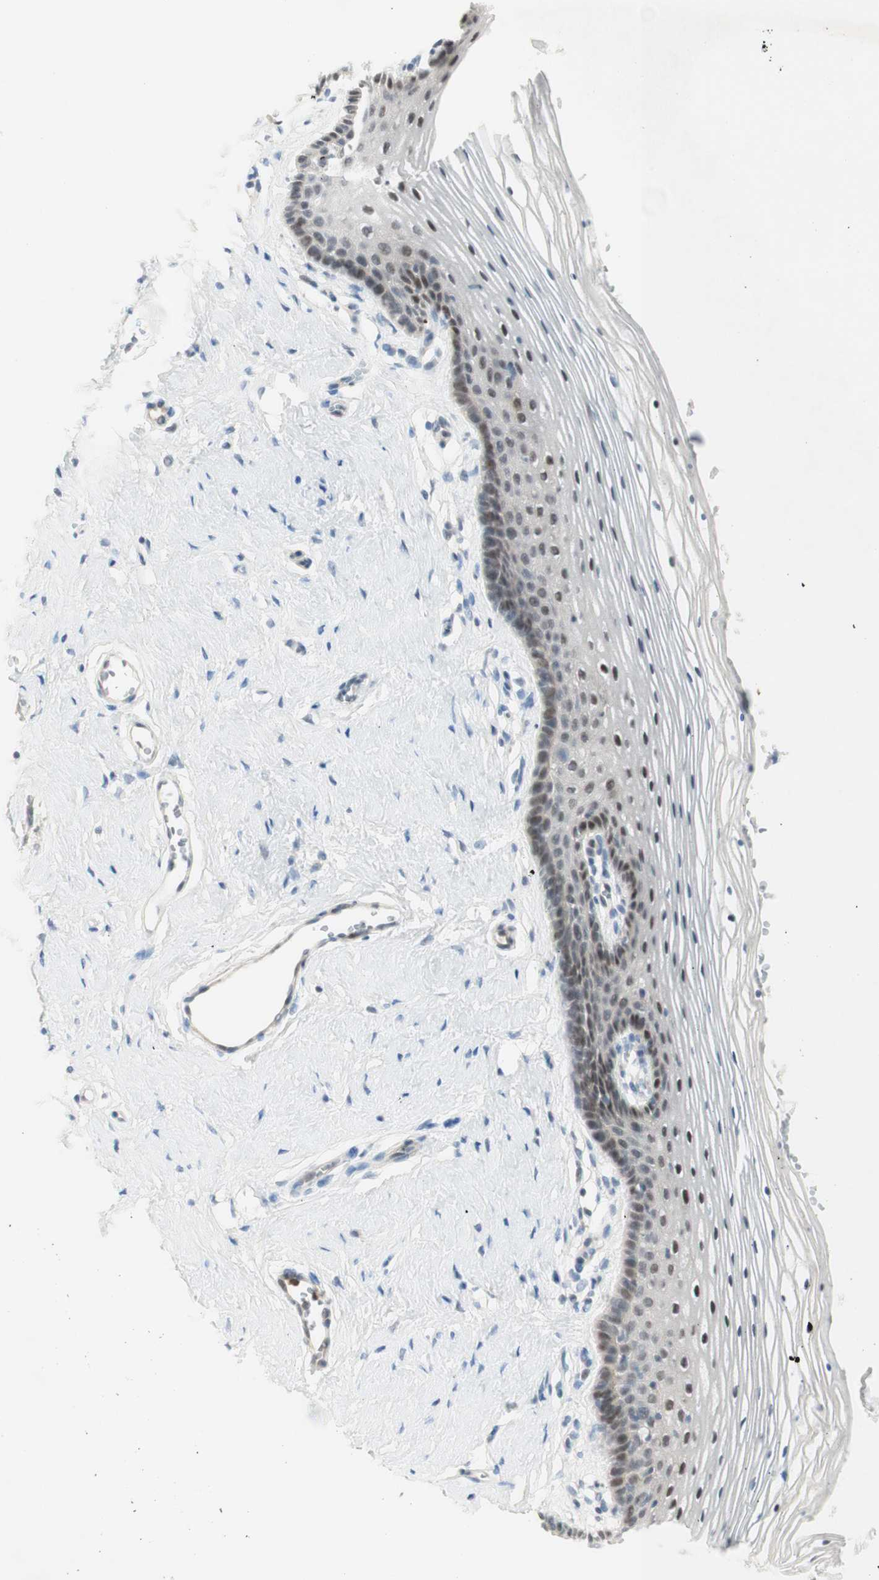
{"staining": {"intensity": "weak", "quantity": "25%-75%", "location": "nuclear"}, "tissue": "vagina", "cell_type": "Squamous epithelial cells", "image_type": "normal", "snomed": [{"axis": "morphology", "description": "Normal tissue, NOS"}, {"axis": "topography", "description": "Vagina"}], "caption": "This photomicrograph displays immunohistochemistry staining of unremarkable vagina, with low weak nuclear expression in about 25%-75% of squamous epithelial cells.", "gene": "RFNG", "patient": {"sex": "female", "age": 32}}